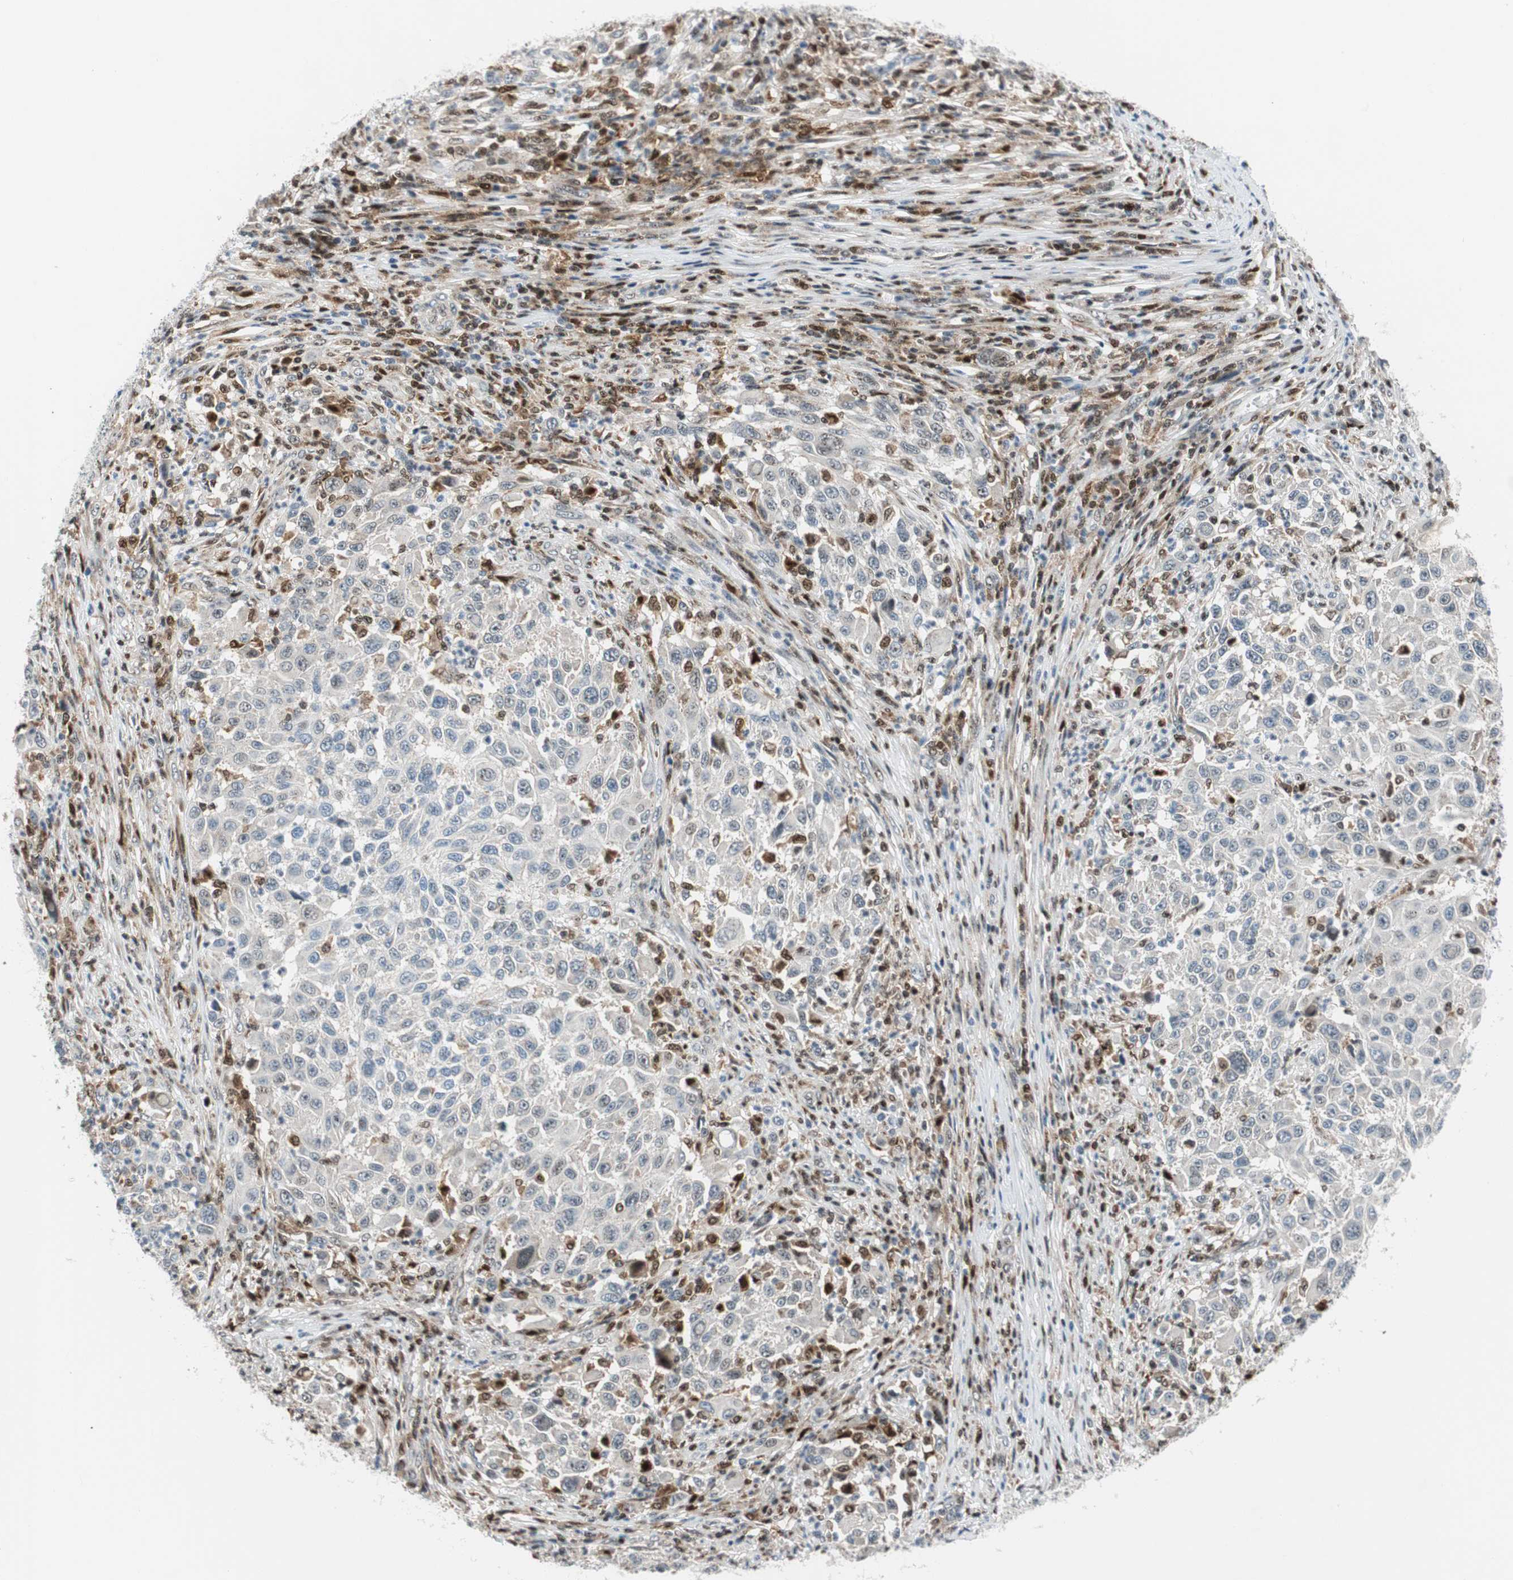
{"staining": {"intensity": "negative", "quantity": "none", "location": "none"}, "tissue": "melanoma", "cell_type": "Tumor cells", "image_type": "cancer", "snomed": [{"axis": "morphology", "description": "Malignant melanoma, Metastatic site"}, {"axis": "topography", "description": "Lymph node"}], "caption": "Immunohistochemistry histopathology image of neoplastic tissue: human melanoma stained with DAB exhibits no significant protein staining in tumor cells. (IHC, brightfield microscopy, high magnification).", "gene": "RGS10", "patient": {"sex": "male", "age": 61}}